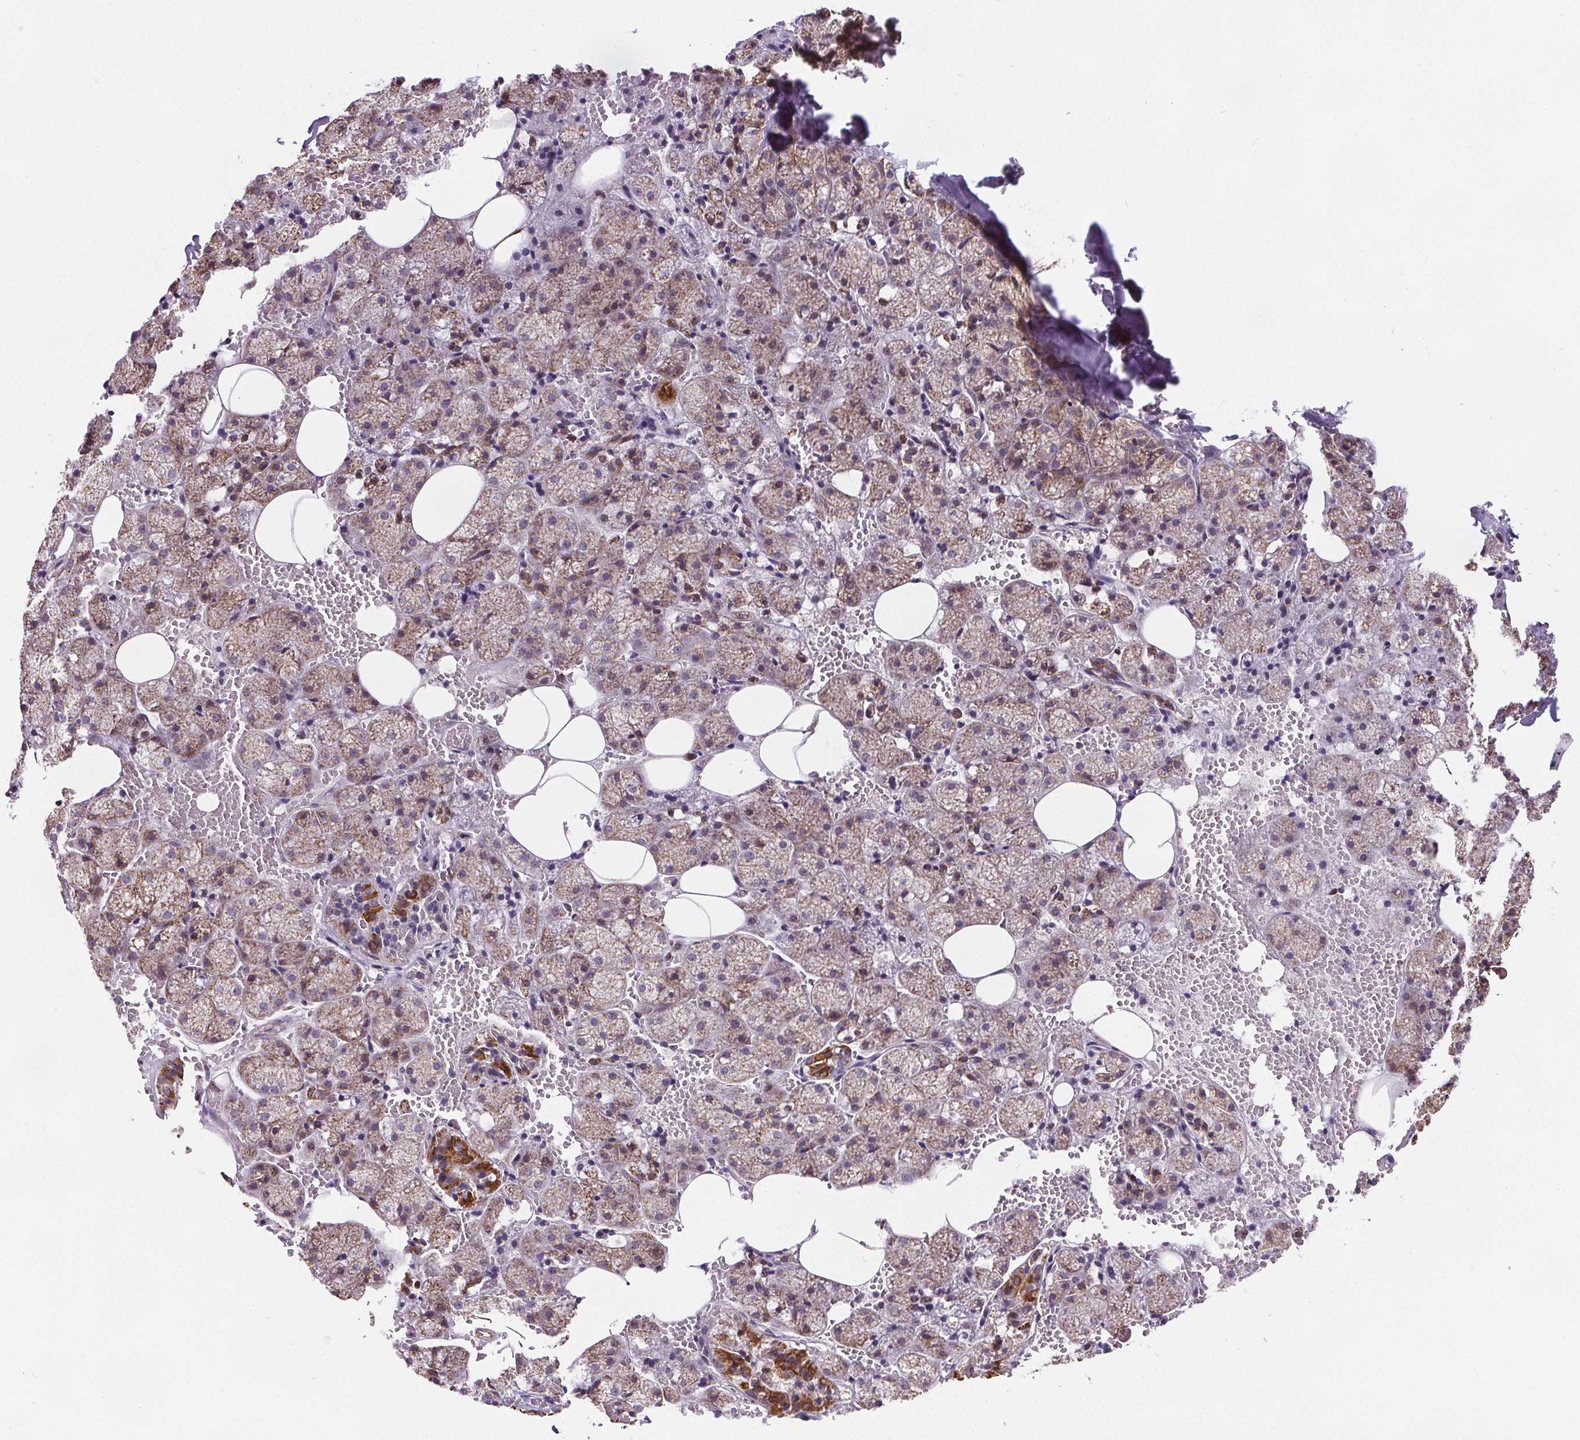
{"staining": {"intensity": "moderate", "quantity": ">75%", "location": "cytoplasmic/membranous"}, "tissue": "salivary gland", "cell_type": "Glandular cells", "image_type": "normal", "snomed": [{"axis": "morphology", "description": "Normal tissue, NOS"}, {"axis": "topography", "description": "Salivary gland"}, {"axis": "topography", "description": "Peripheral nerve tissue"}], "caption": "A brown stain shows moderate cytoplasmic/membranous staining of a protein in glandular cells of benign human salivary gland.", "gene": "SUCLA2", "patient": {"sex": "male", "age": 38}}